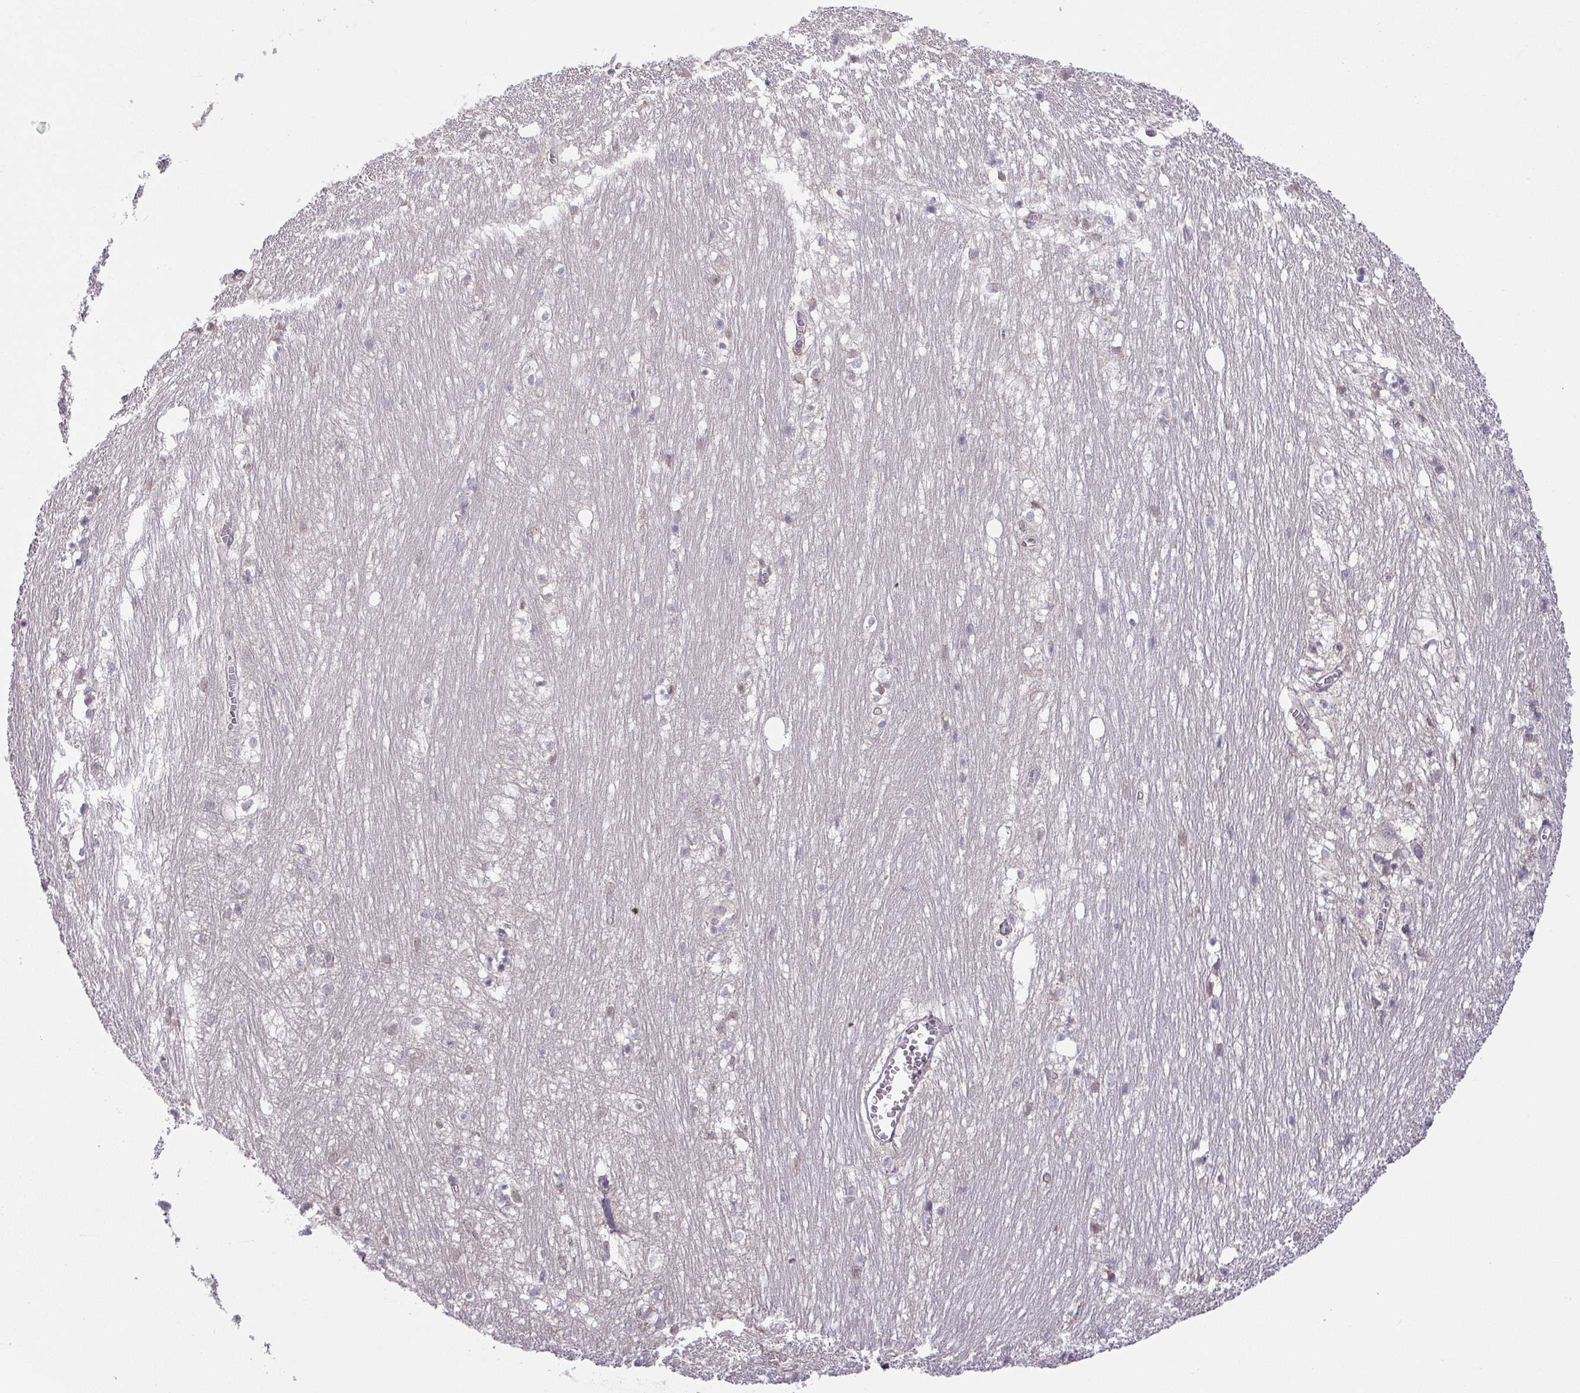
{"staining": {"intensity": "weak", "quantity": "<25%", "location": "nuclear"}, "tissue": "hippocampus", "cell_type": "Glial cells", "image_type": "normal", "snomed": [{"axis": "morphology", "description": "Normal tissue, NOS"}, {"axis": "topography", "description": "Hippocampus"}], "caption": "A high-resolution image shows IHC staining of normal hippocampus, which displays no significant staining in glial cells. The staining is performed using DAB (3,3'-diaminobenzidine) brown chromogen with nuclei counter-stained in using hematoxylin.", "gene": "CCDC144A", "patient": {"sex": "female", "age": 64}}